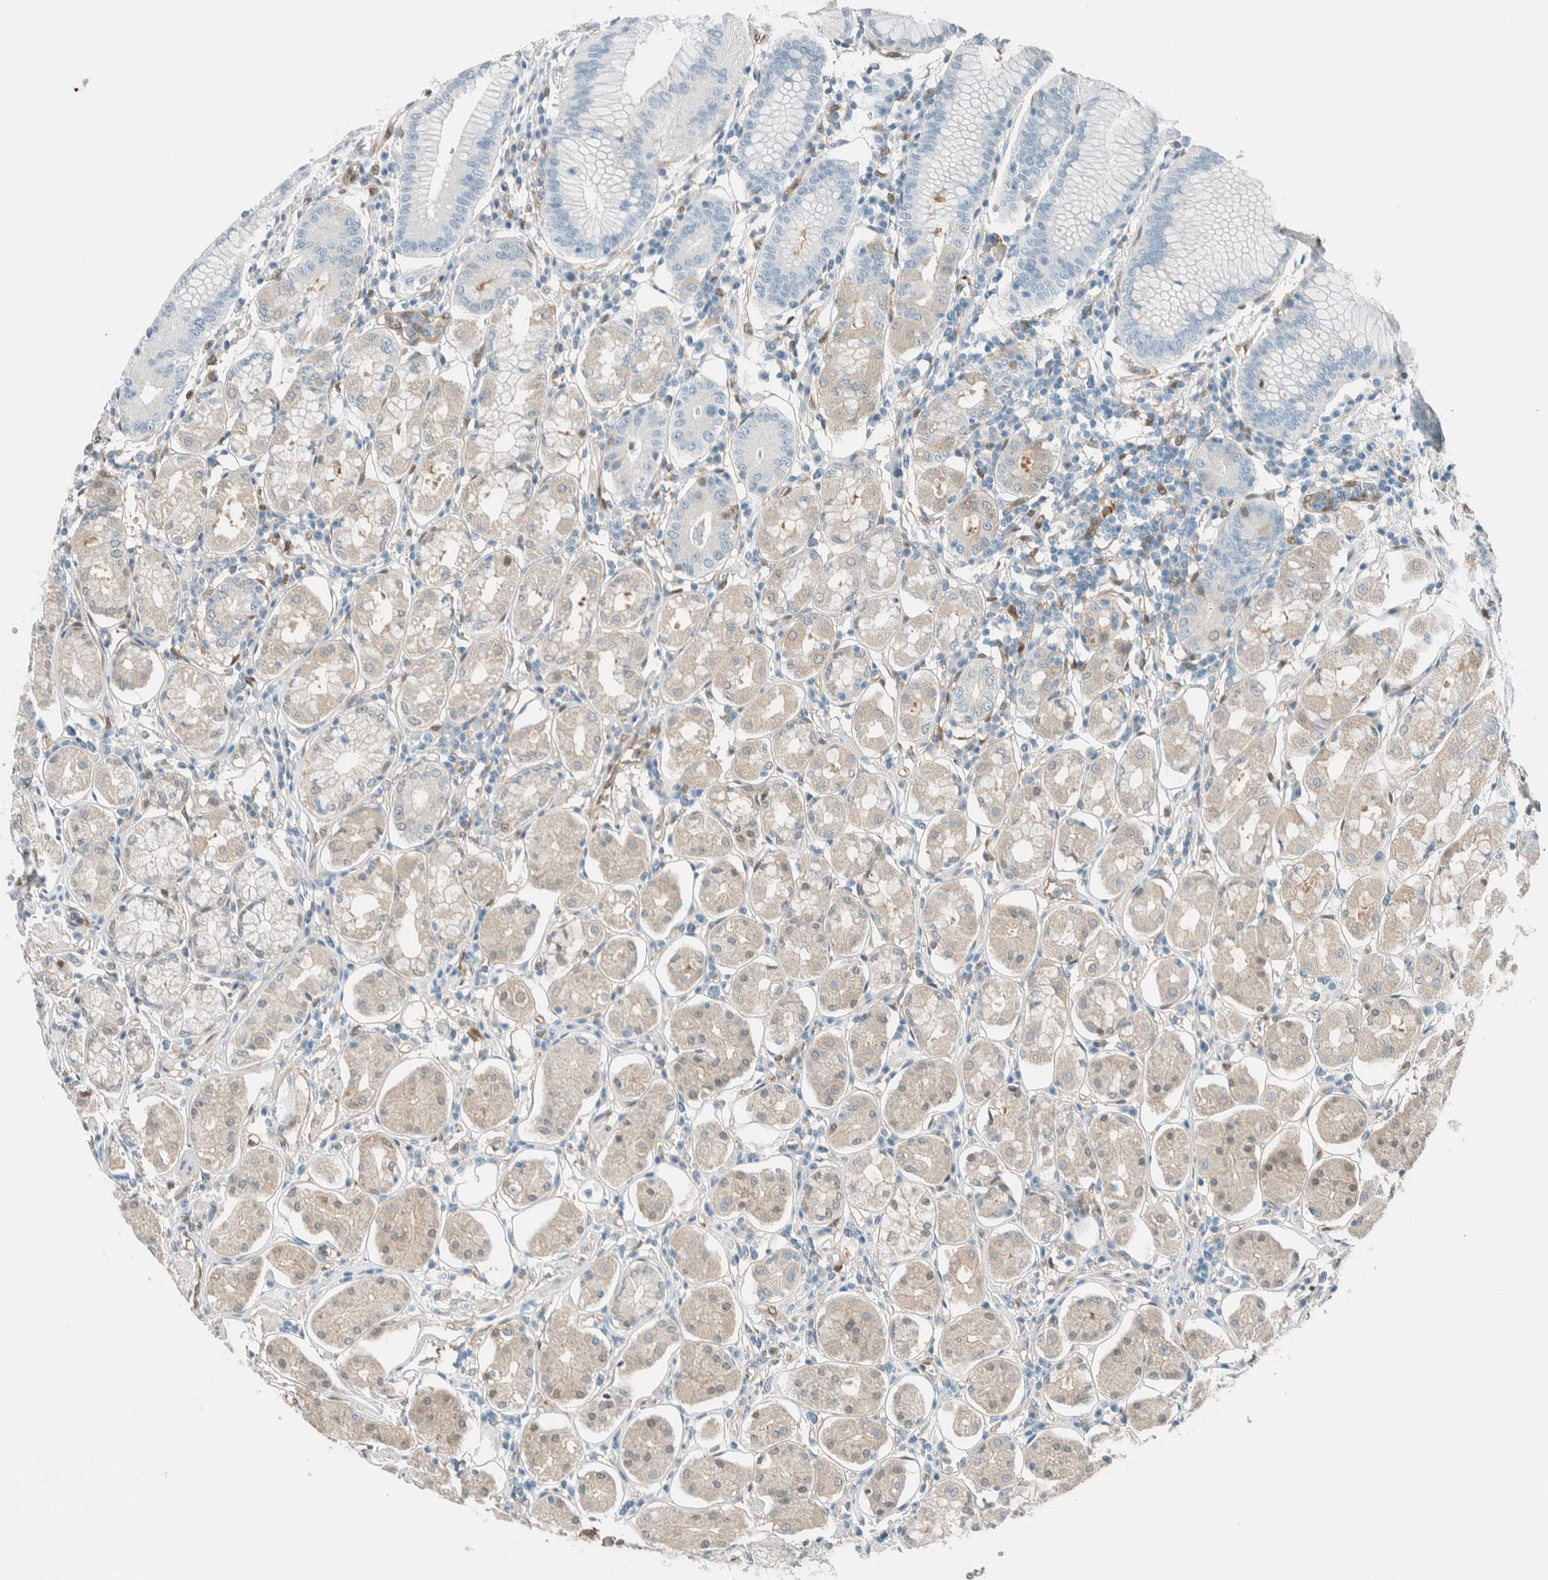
{"staining": {"intensity": "weak", "quantity": "<25%", "location": "cytoplasmic/membranous,nuclear"}, "tissue": "stomach", "cell_type": "Glandular cells", "image_type": "normal", "snomed": [{"axis": "morphology", "description": "Normal tissue, NOS"}, {"axis": "topography", "description": "Stomach"}, {"axis": "topography", "description": "Stomach, lower"}], "caption": "Glandular cells show no significant protein staining in benign stomach.", "gene": "NXN", "patient": {"sex": "female", "age": 56}}